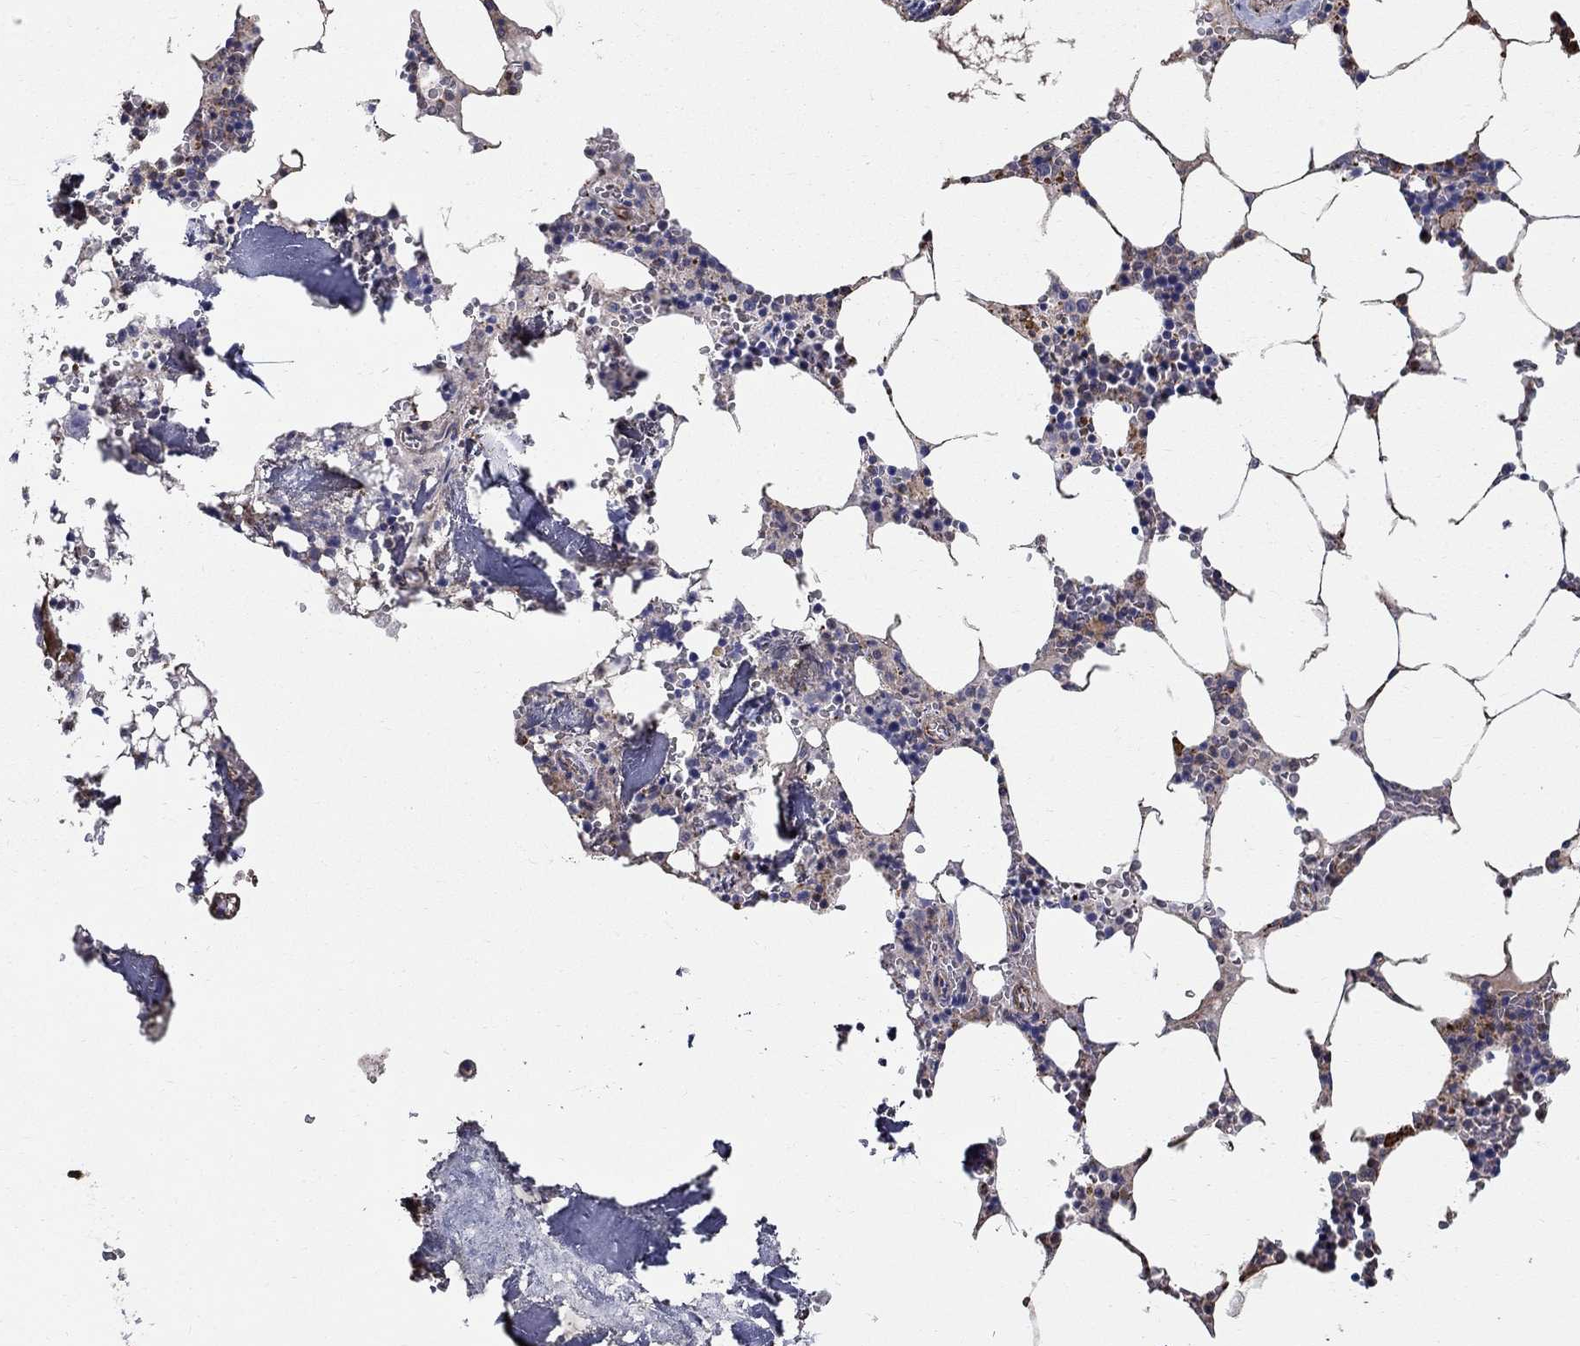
{"staining": {"intensity": "strong", "quantity": "<25%", "location": "cytoplasmic/membranous"}, "tissue": "bone marrow", "cell_type": "Hematopoietic cells", "image_type": "normal", "snomed": [{"axis": "morphology", "description": "Normal tissue, NOS"}, {"axis": "topography", "description": "Bone marrow"}], "caption": "Bone marrow stained with DAB IHC shows medium levels of strong cytoplasmic/membranous positivity in approximately <25% of hematopoietic cells. (Stains: DAB (3,3'-diaminobenzidine) in brown, nuclei in blue, Microscopy: brightfield microscopy at high magnification).", "gene": "NPHP1", "patient": {"sex": "female", "age": 64}}